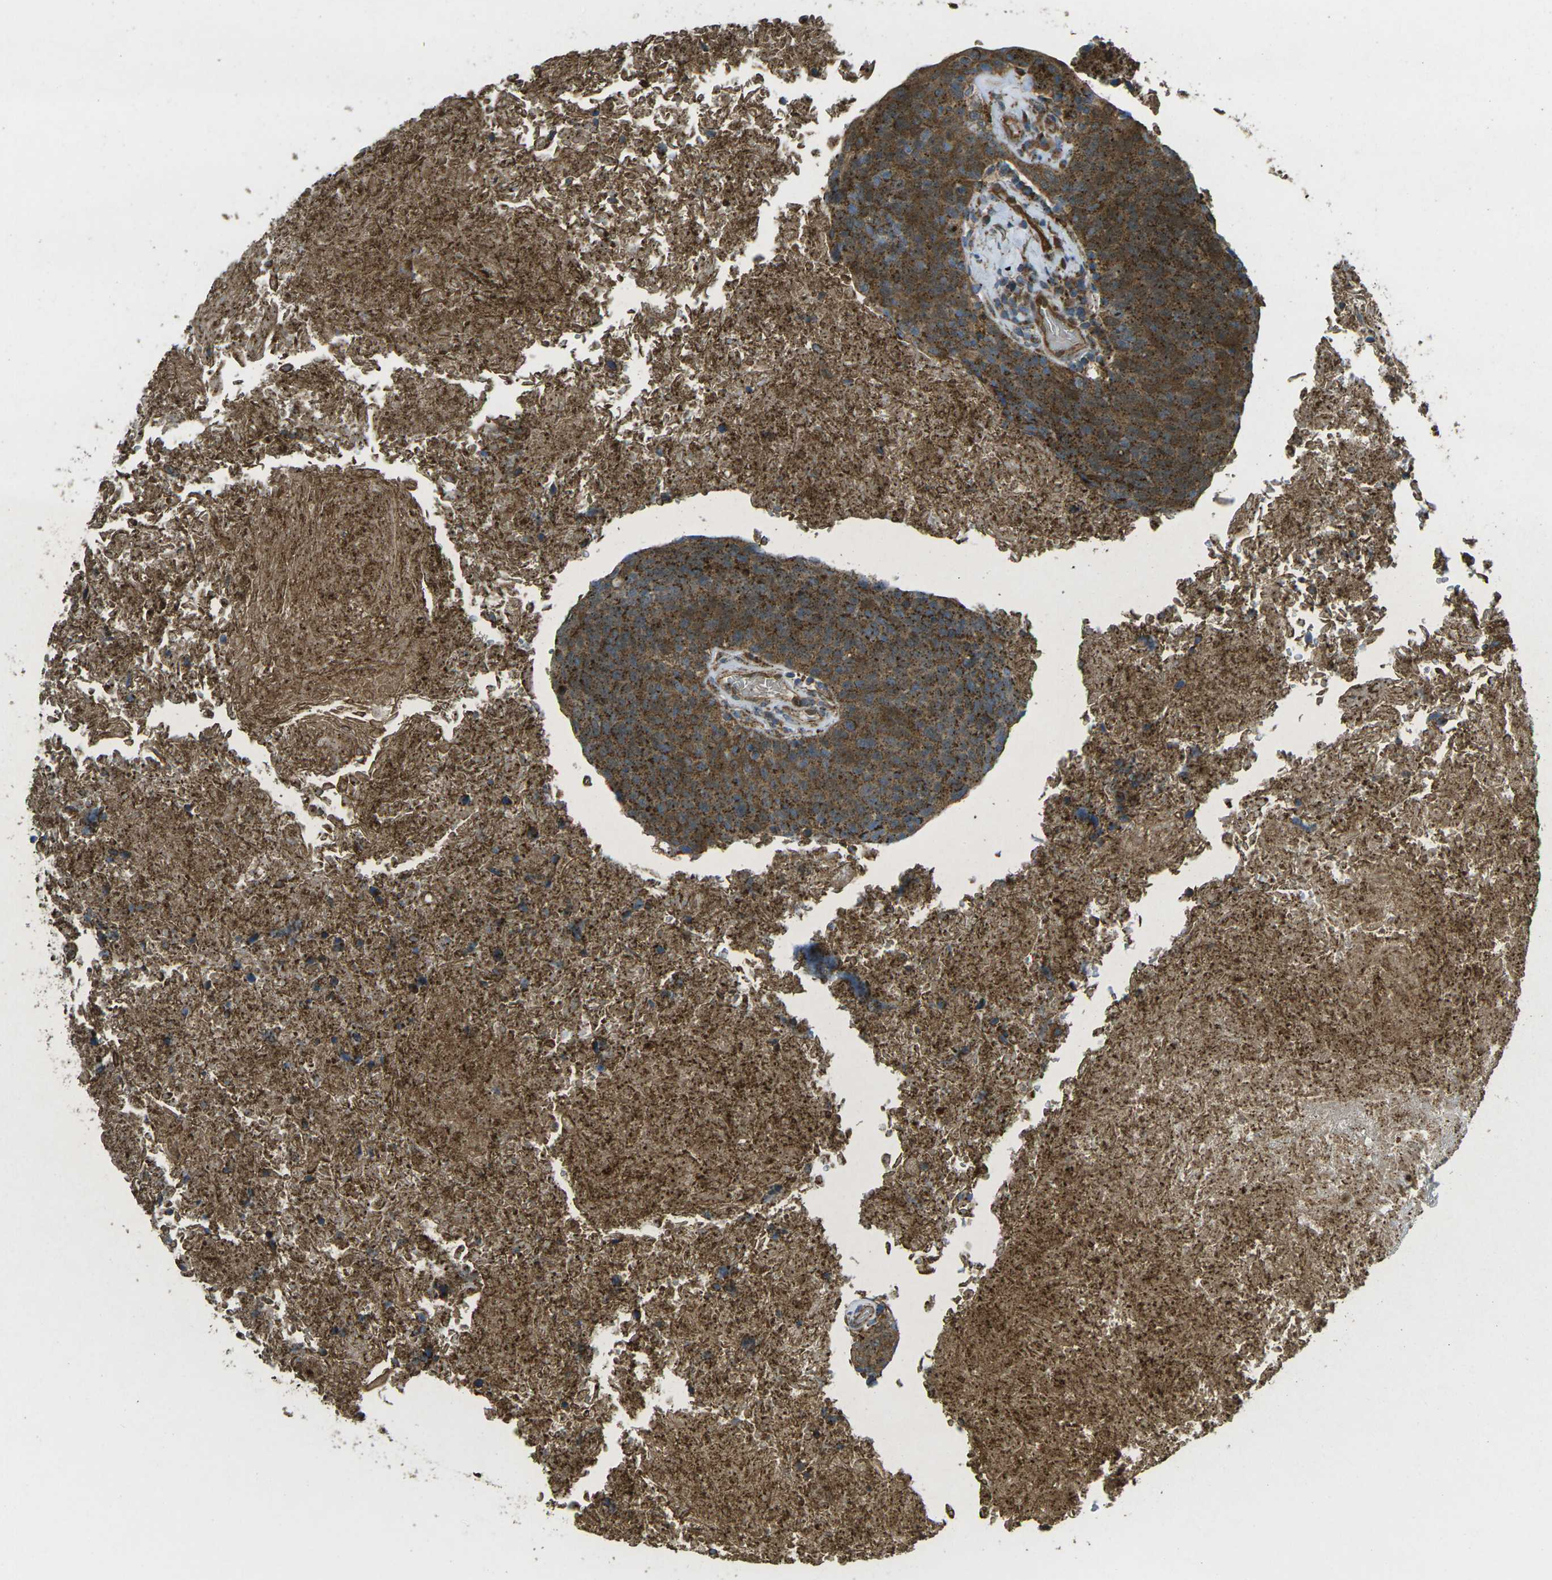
{"staining": {"intensity": "strong", "quantity": ">75%", "location": "cytoplasmic/membranous"}, "tissue": "head and neck cancer", "cell_type": "Tumor cells", "image_type": "cancer", "snomed": [{"axis": "morphology", "description": "Squamous cell carcinoma, NOS"}, {"axis": "morphology", "description": "Squamous cell carcinoma, metastatic, NOS"}, {"axis": "topography", "description": "Lymph node"}, {"axis": "topography", "description": "Head-Neck"}], "caption": "Immunohistochemical staining of human head and neck cancer (metastatic squamous cell carcinoma) exhibits strong cytoplasmic/membranous protein positivity in approximately >75% of tumor cells. (DAB (3,3'-diaminobenzidine) = brown stain, brightfield microscopy at high magnification).", "gene": "CHMP3", "patient": {"sex": "male", "age": 62}}